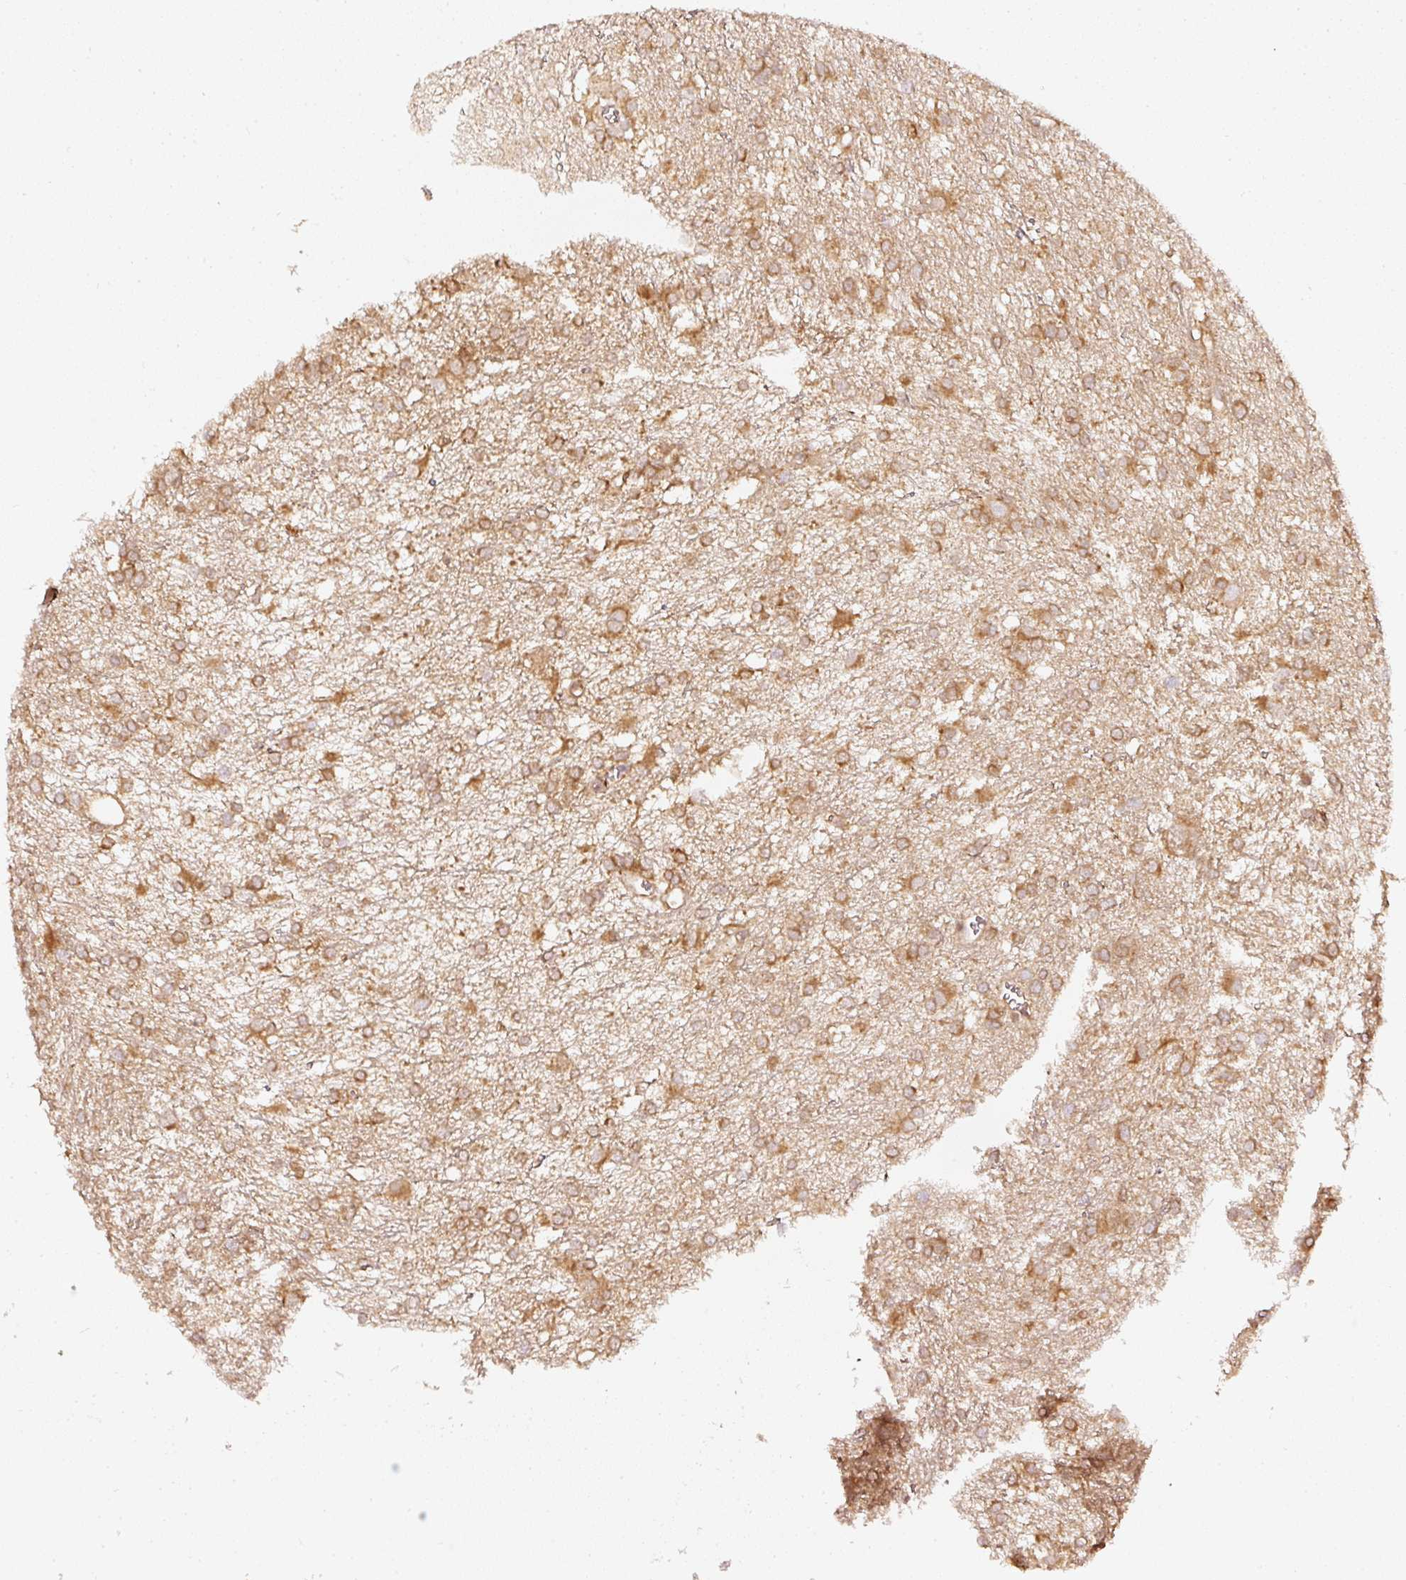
{"staining": {"intensity": "strong", "quantity": ">75%", "location": "cytoplasmic/membranous"}, "tissue": "glioma", "cell_type": "Tumor cells", "image_type": "cancer", "snomed": [{"axis": "morphology", "description": "Glioma, malignant, High grade"}, {"axis": "topography", "description": "Brain"}], "caption": "This micrograph reveals immunohistochemistry staining of human malignant high-grade glioma, with high strong cytoplasmic/membranous expression in approximately >75% of tumor cells.", "gene": "ASMTL", "patient": {"sex": "male", "age": 48}}